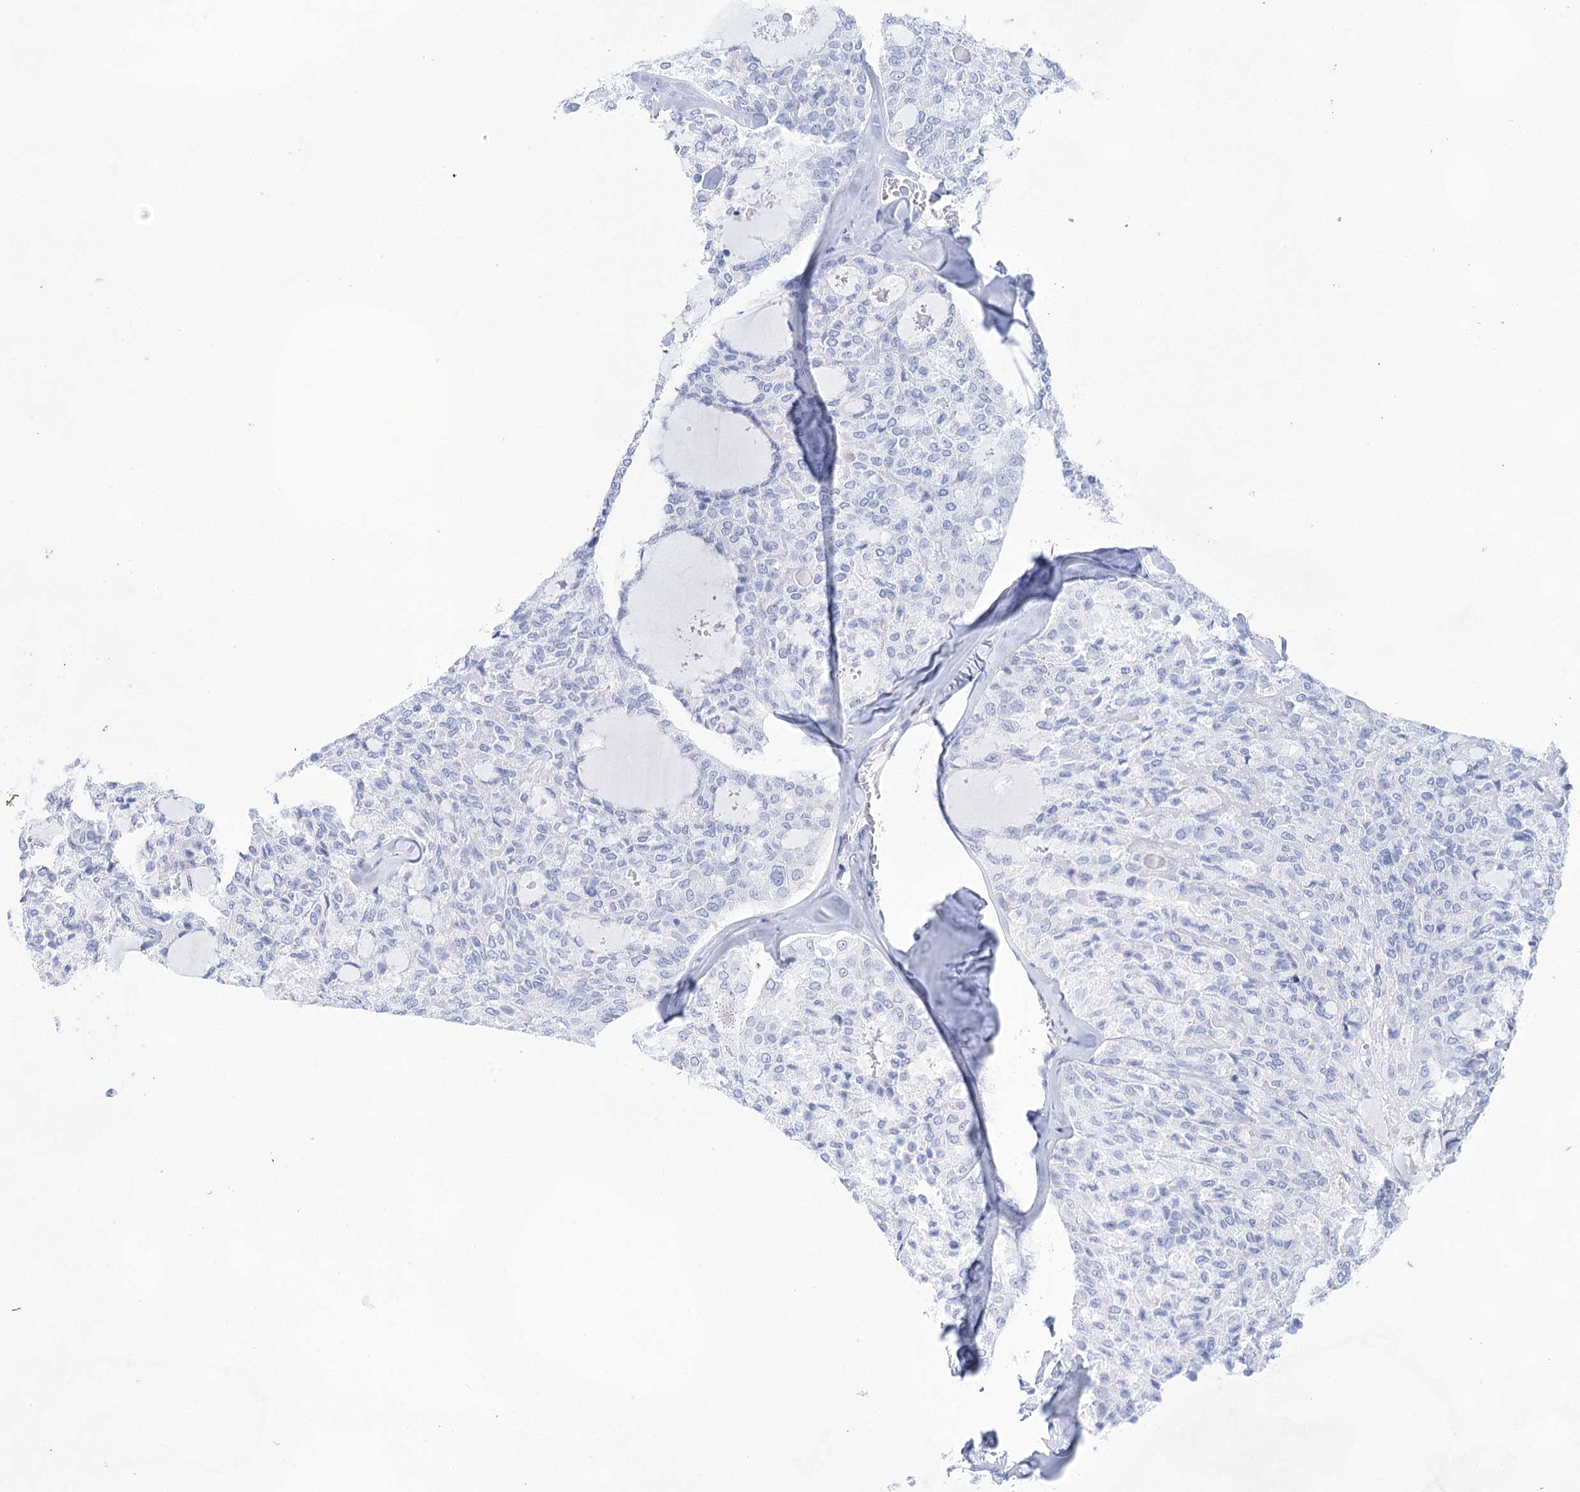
{"staining": {"intensity": "negative", "quantity": "none", "location": "none"}, "tissue": "thyroid cancer", "cell_type": "Tumor cells", "image_type": "cancer", "snomed": [{"axis": "morphology", "description": "Follicular adenoma carcinoma, NOS"}, {"axis": "topography", "description": "Thyroid gland"}], "caption": "Tumor cells show no significant positivity in thyroid follicular adenoma carcinoma.", "gene": "LALBA", "patient": {"sex": "male", "age": 75}}